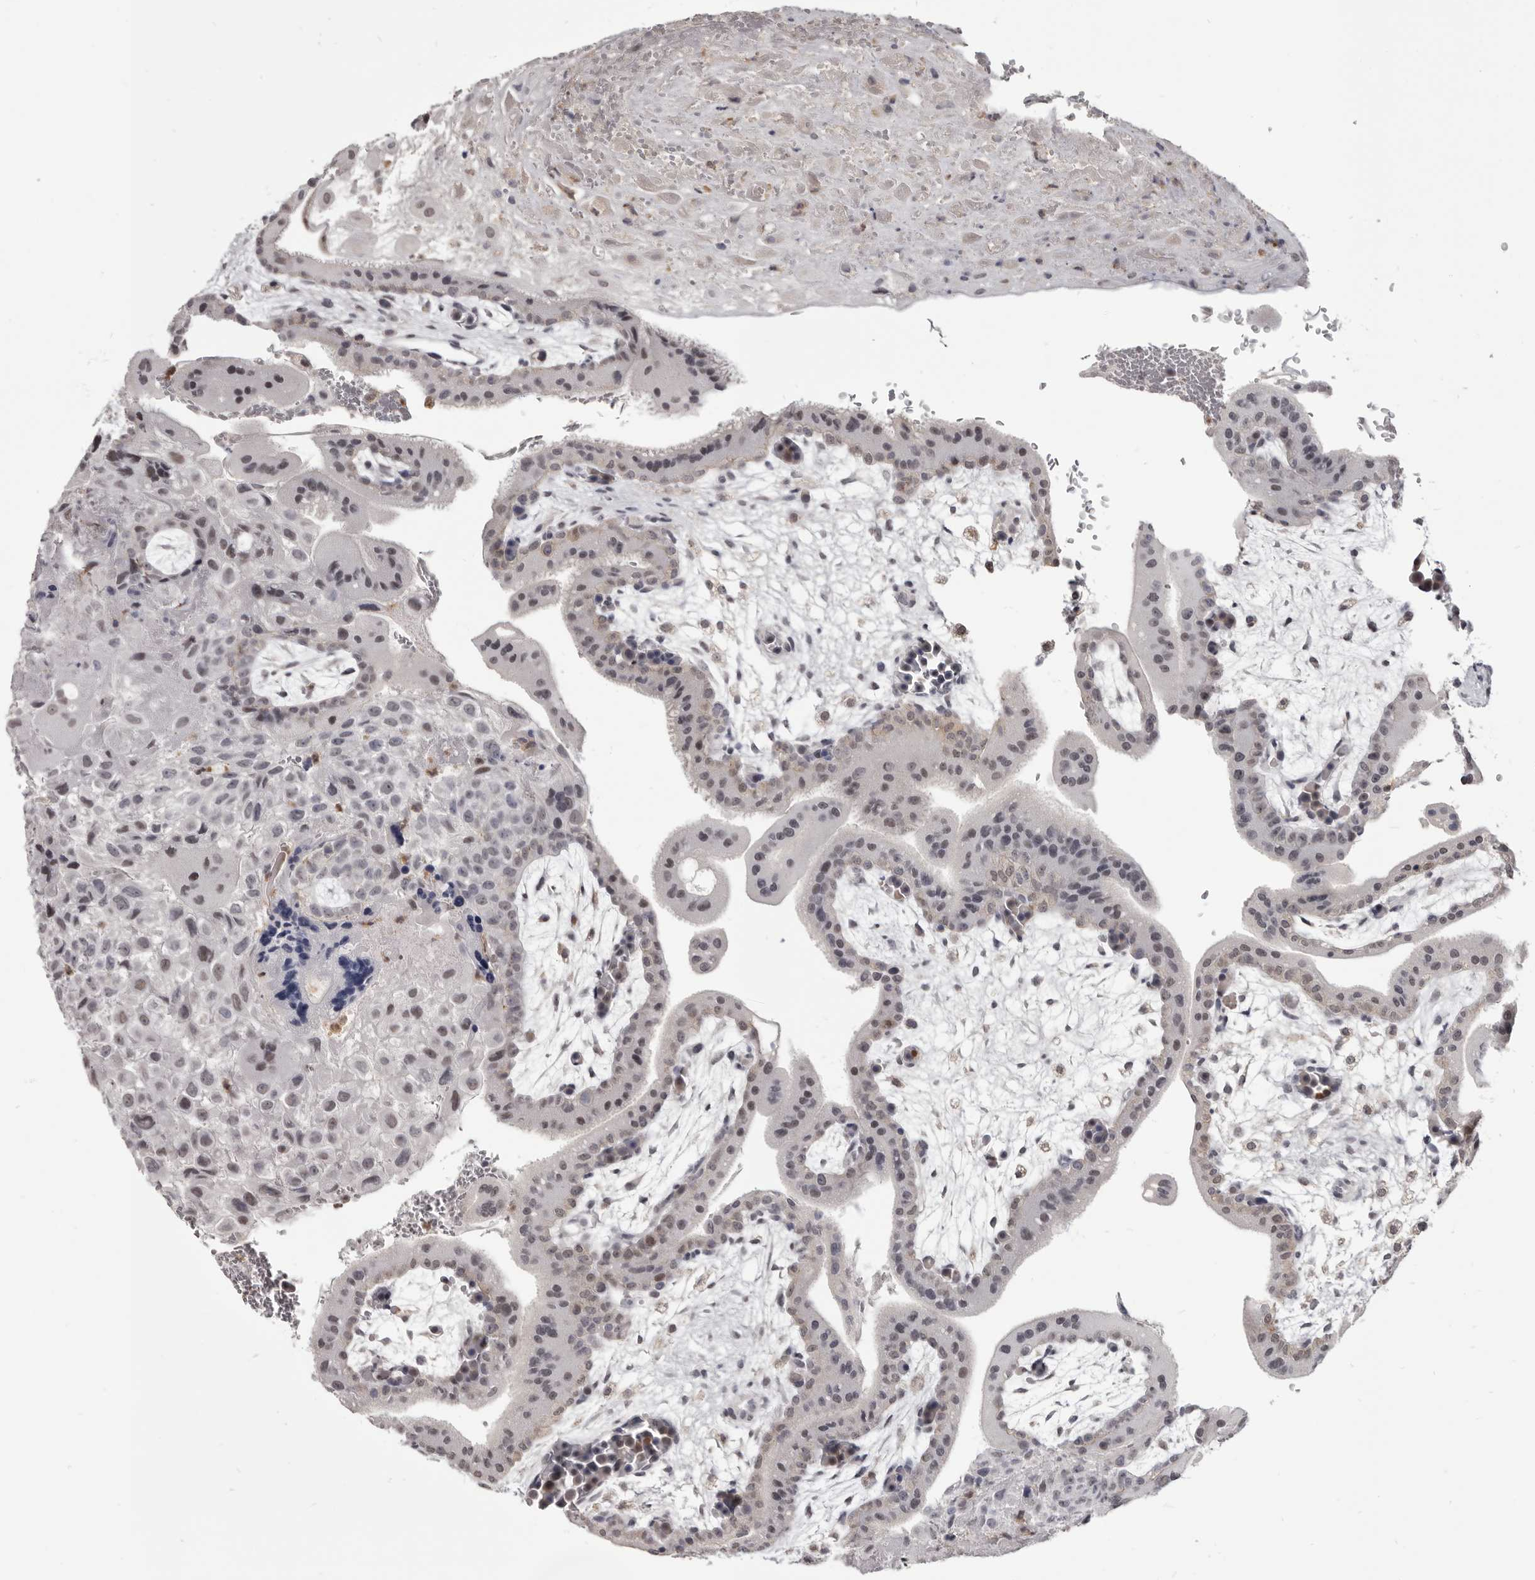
{"staining": {"intensity": "moderate", "quantity": "25%-75%", "location": "nuclear"}, "tissue": "placenta", "cell_type": "Decidual cells", "image_type": "normal", "snomed": [{"axis": "morphology", "description": "Normal tissue, NOS"}, {"axis": "topography", "description": "Placenta"}], "caption": "Moderate nuclear protein staining is identified in about 25%-75% of decidual cells in placenta. (Stains: DAB (3,3'-diaminobenzidine) in brown, nuclei in blue, Microscopy: brightfield microscopy at high magnification).", "gene": "CGN", "patient": {"sex": "female", "age": 35}}